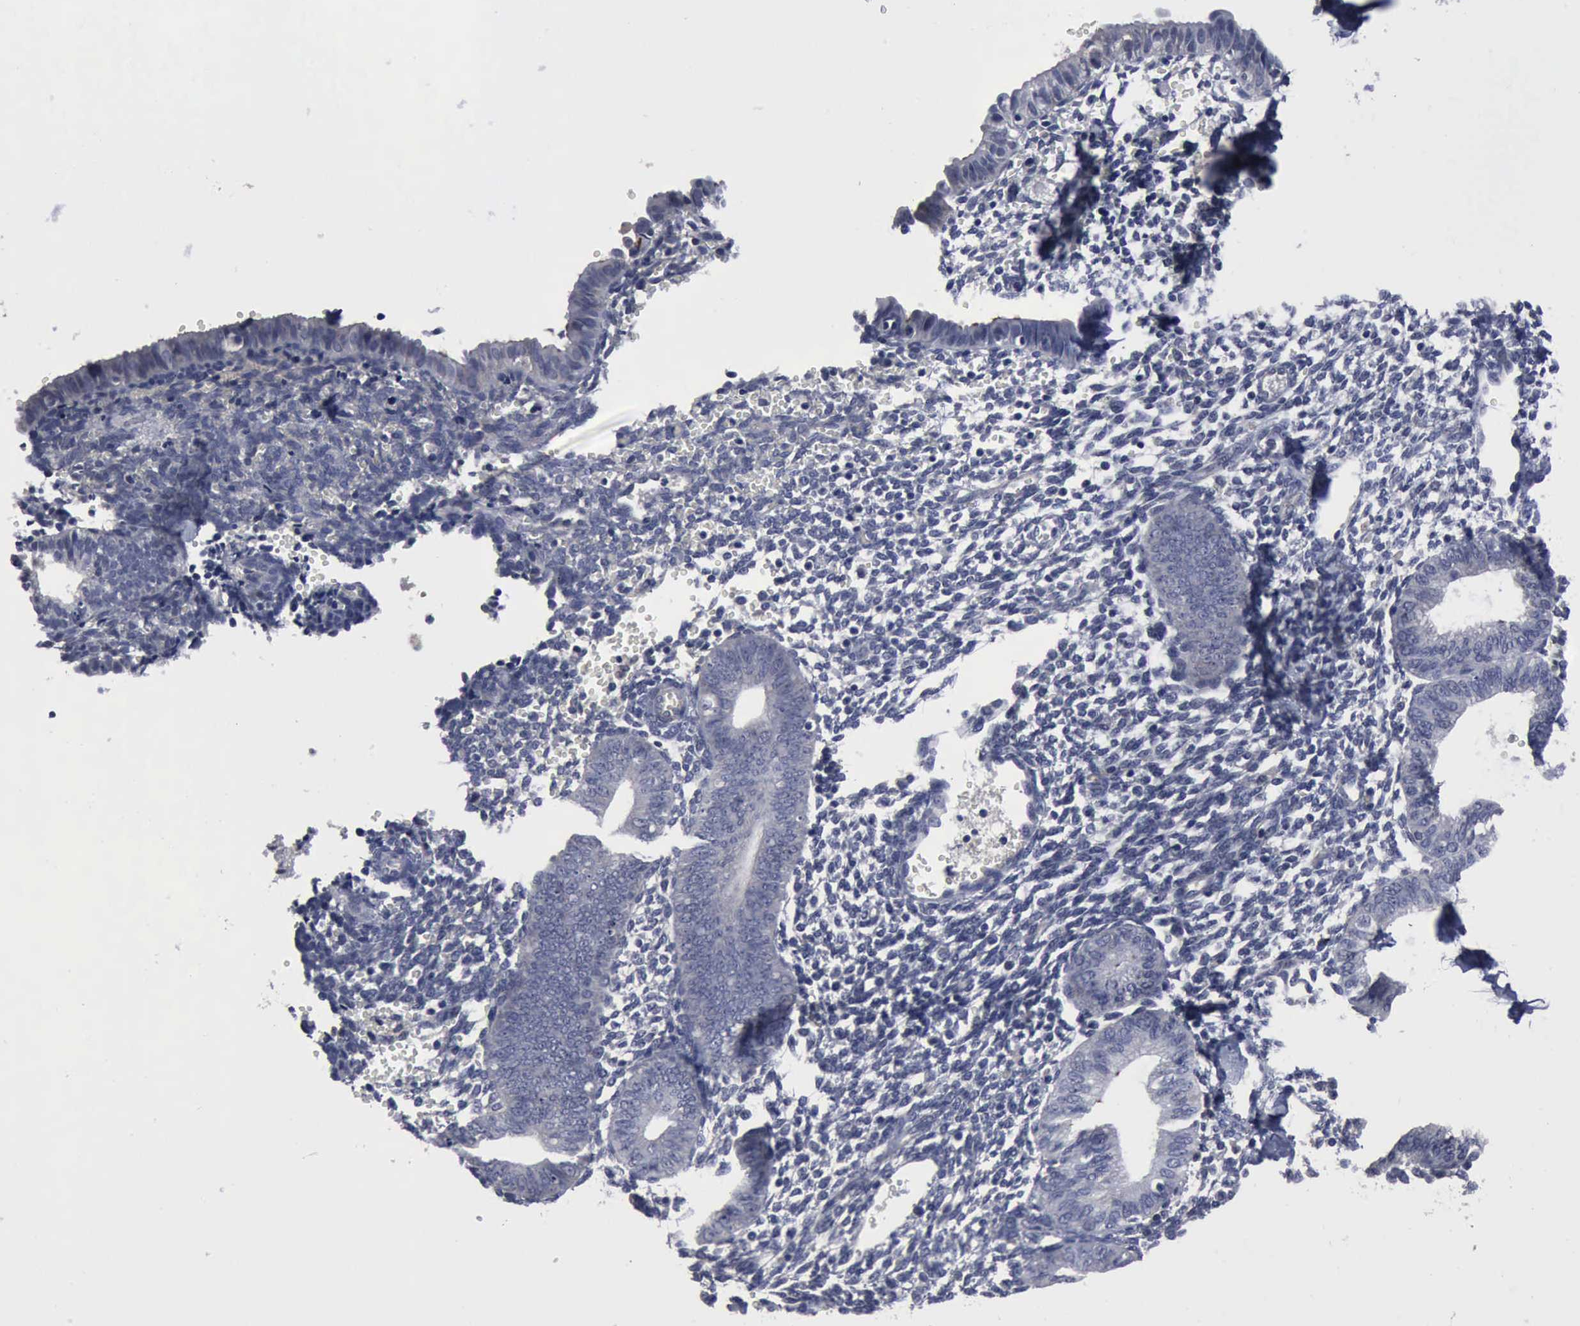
{"staining": {"intensity": "negative", "quantity": "none", "location": "none"}, "tissue": "endometrium", "cell_type": "Cells in endometrial stroma", "image_type": "normal", "snomed": [{"axis": "morphology", "description": "Normal tissue, NOS"}, {"axis": "topography", "description": "Endometrium"}], "caption": "Protein analysis of unremarkable endometrium reveals no significant positivity in cells in endometrial stroma.", "gene": "MYO18B", "patient": {"sex": "female", "age": 61}}